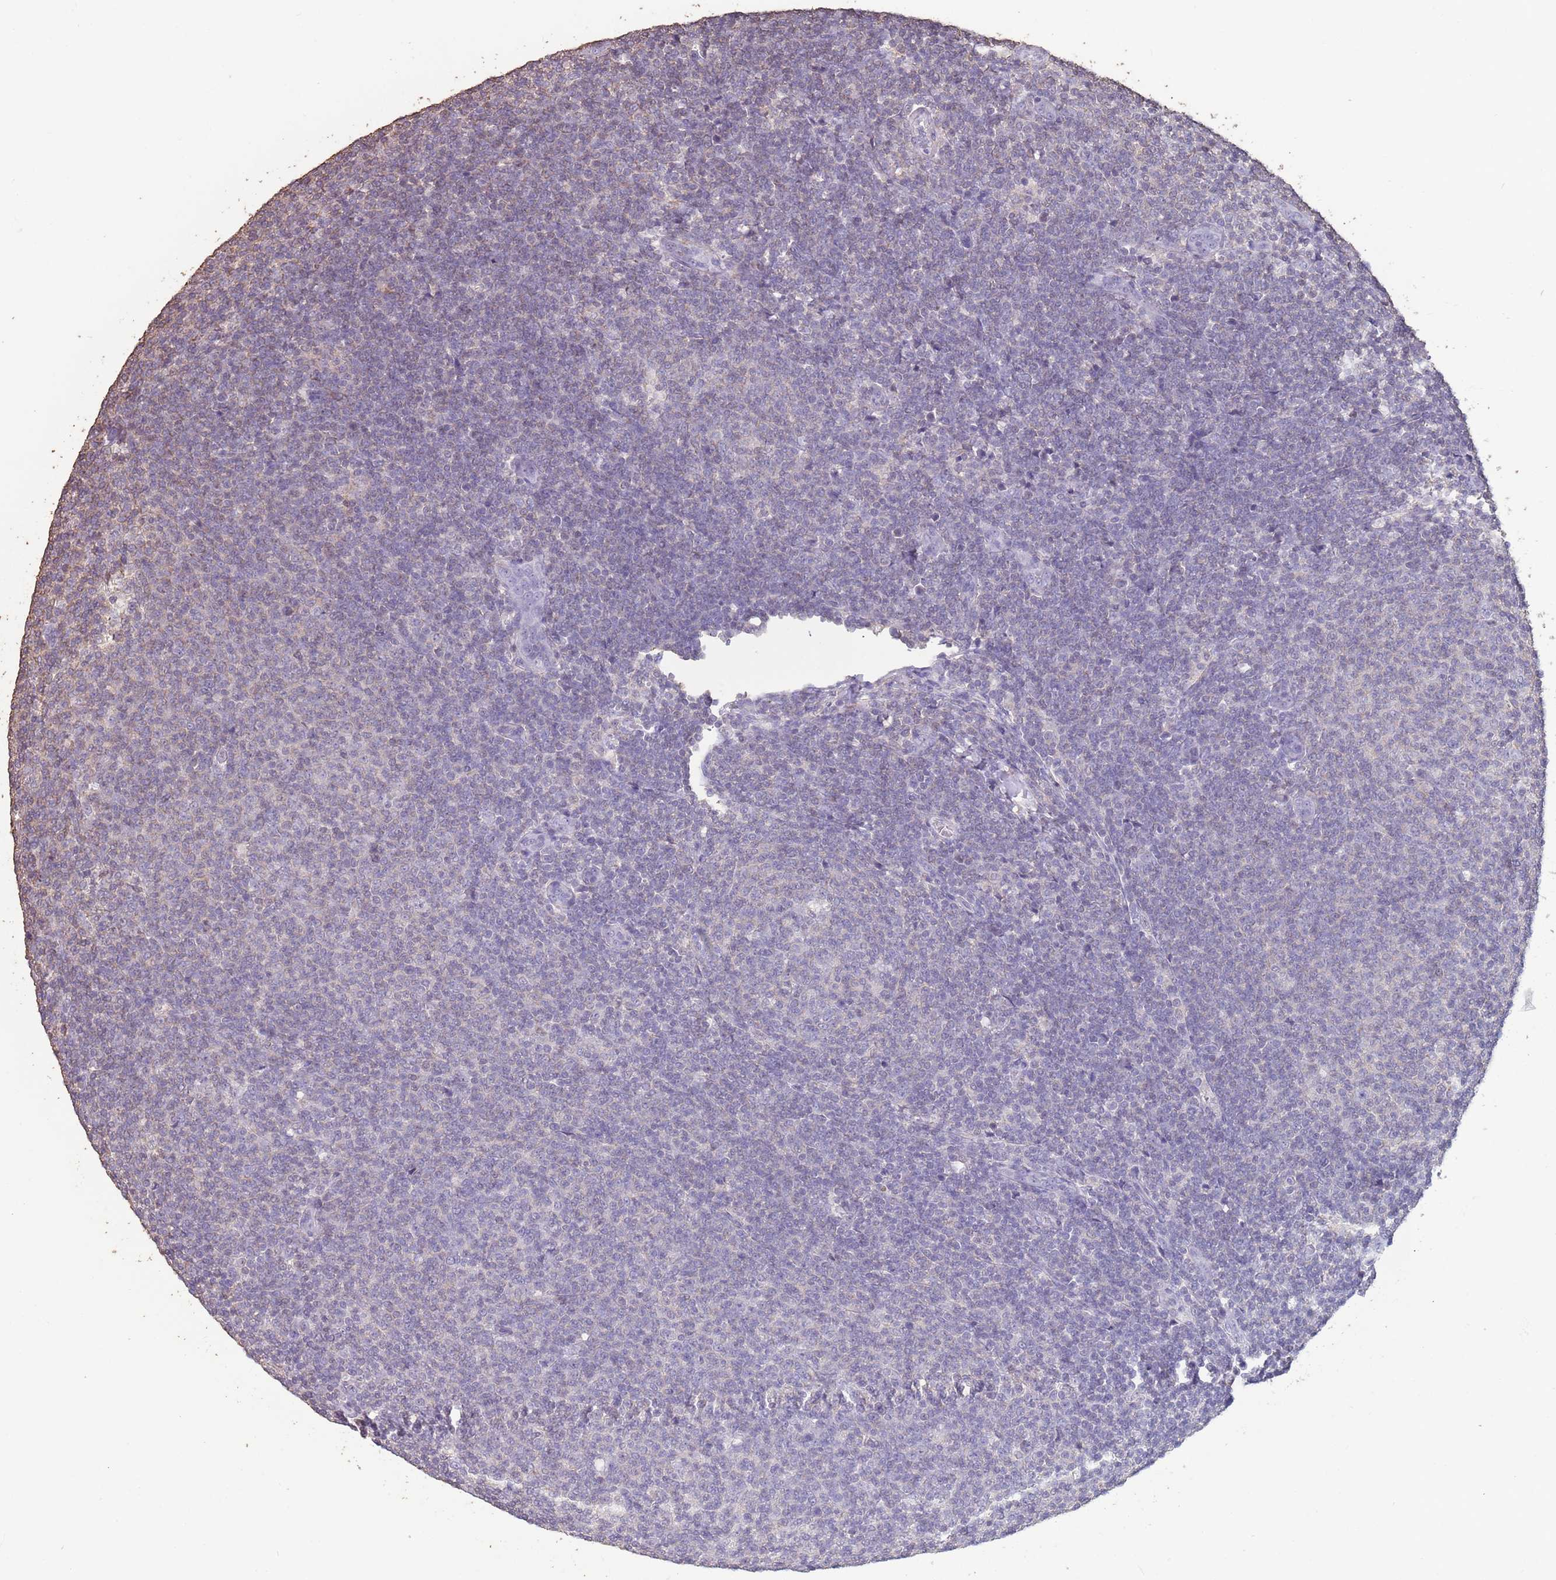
{"staining": {"intensity": "negative", "quantity": "none", "location": "none"}, "tissue": "lymphoma", "cell_type": "Tumor cells", "image_type": "cancer", "snomed": [{"axis": "morphology", "description": "Malignant lymphoma, non-Hodgkin's type, Low grade"}, {"axis": "topography", "description": "Lymph node"}], "caption": "A photomicrograph of low-grade malignant lymphoma, non-Hodgkin's type stained for a protein reveals no brown staining in tumor cells.", "gene": "SUN5", "patient": {"sex": "male", "age": 66}}